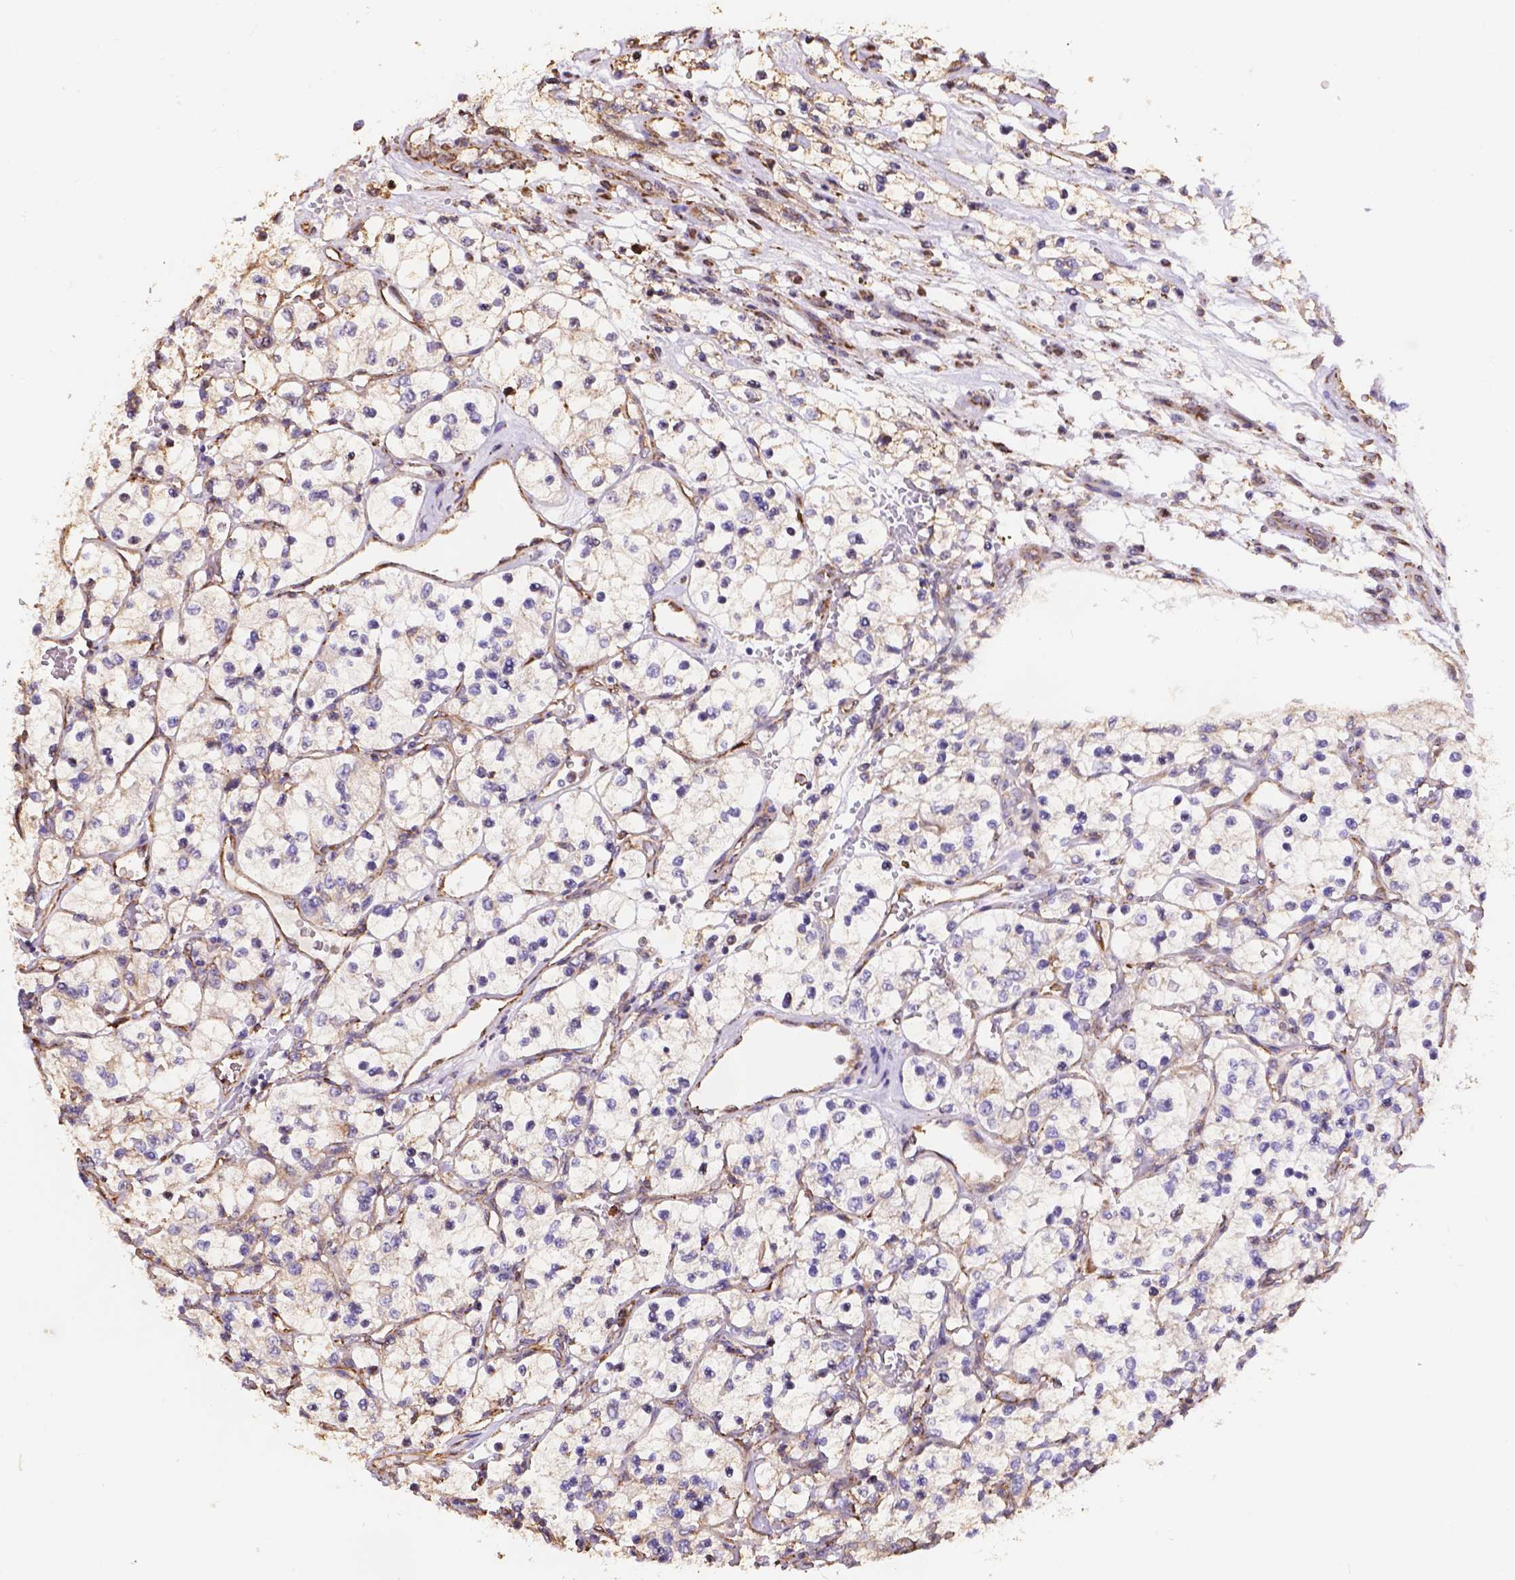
{"staining": {"intensity": "weak", "quantity": "<25%", "location": "cytoplasmic/membranous"}, "tissue": "renal cancer", "cell_type": "Tumor cells", "image_type": "cancer", "snomed": [{"axis": "morphology", "description": "Adenocarcinoma, NOS"}, {"axis": "topography", "description": "Kidney"}], "caption": "This is a micrograph of IHC staining of renal cancer (adenocarcinoma), which shows no expression in tumor cells.", "gene": "IPO11", "patient": {"sex": "female", "age": 69}}